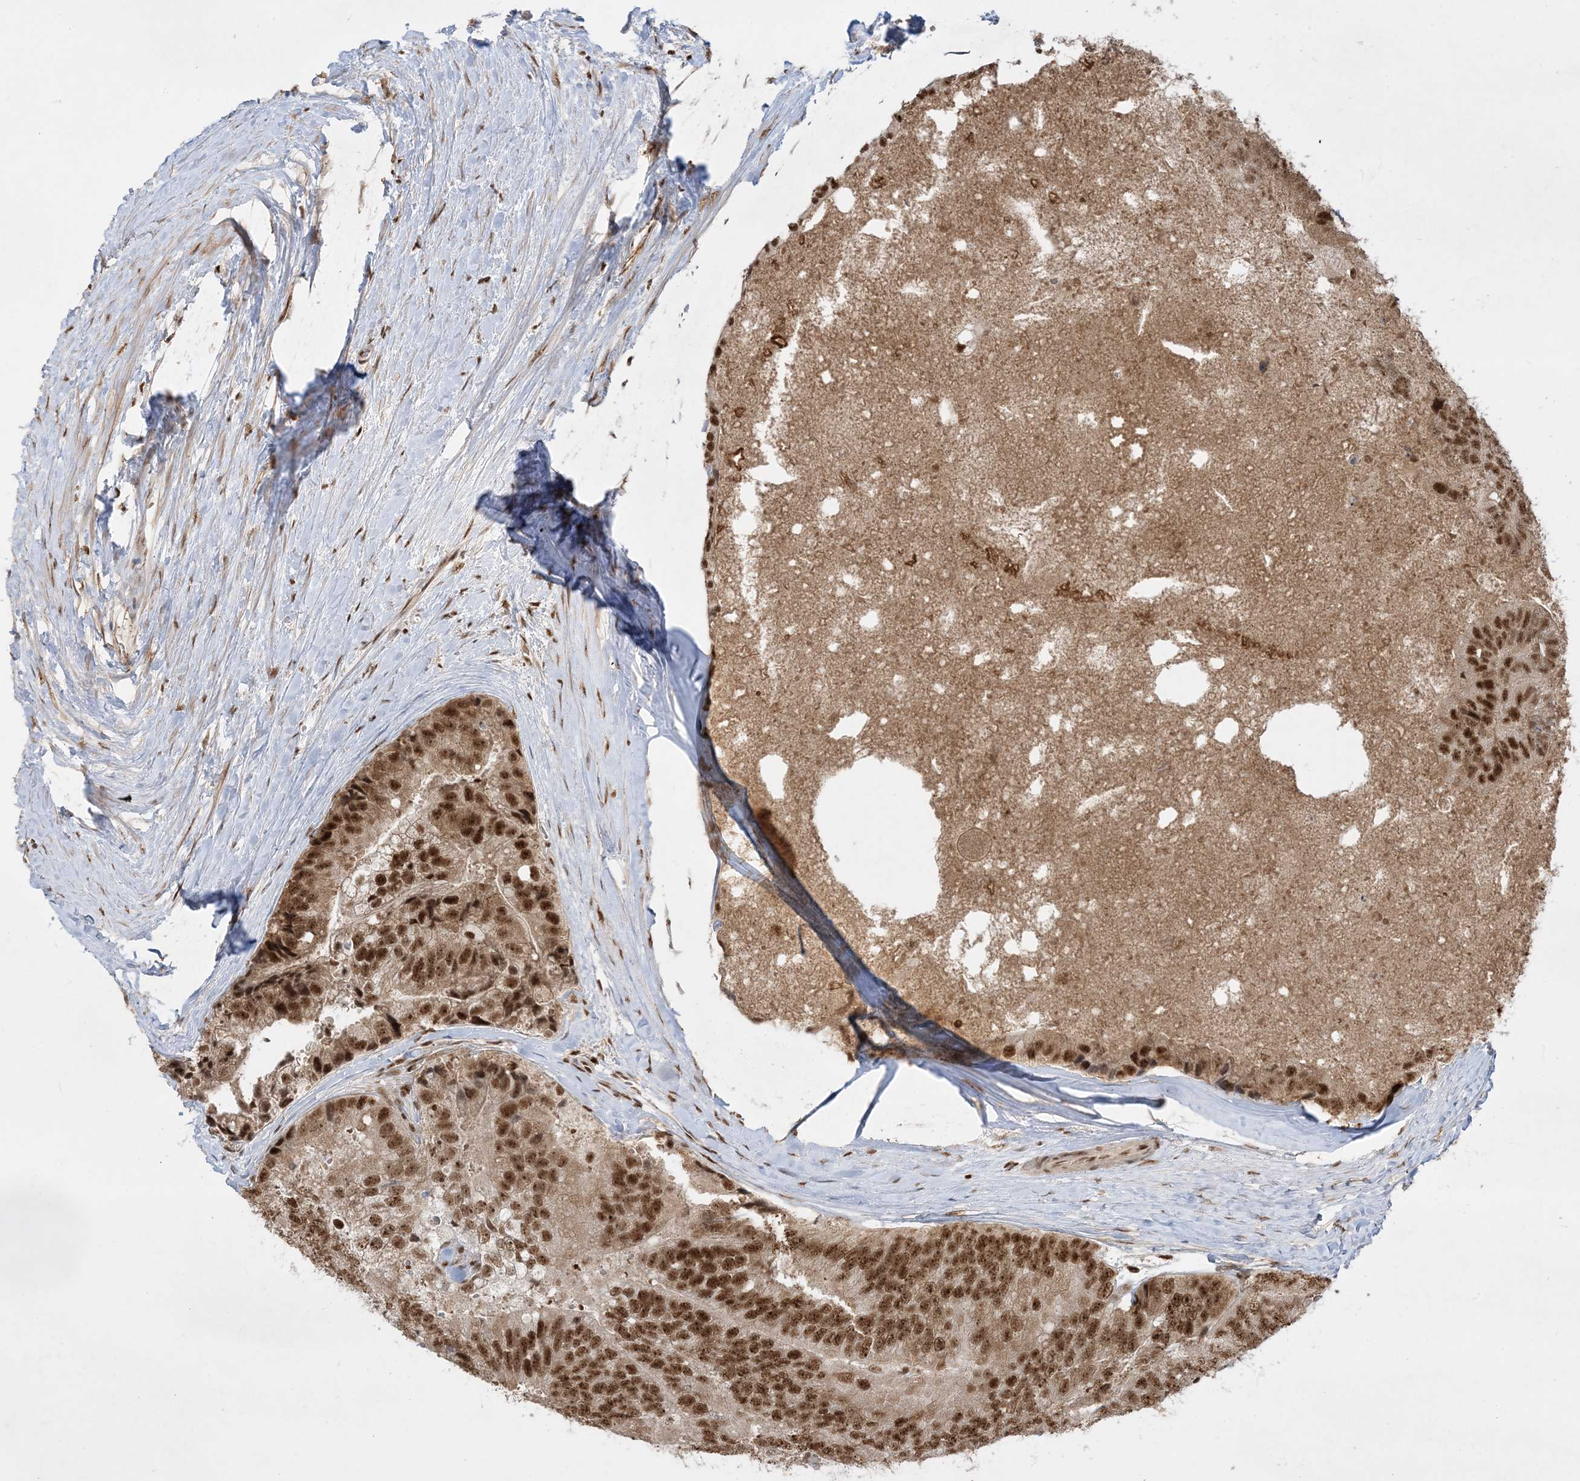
{"staining": {"intensity": "strong", "quantity": ">75%", "location": "nuclear"}, "tissue": "prostate cancer", "cell_type": "Tumor cells", "image_type": "cancer", "snomed": [{"axis": "morphology", "description": "Adenocarcinoma, High grade"}, {"axis": "topography", "description": "Prostate"}], "caption": "A high amount of strong nuclear expression is identified in about >75% of tumor cells in prostate high-grade adenocarcinoma tissue.", "gene": "PPIL2", "patient": {"sex": "male", "age": 70}}